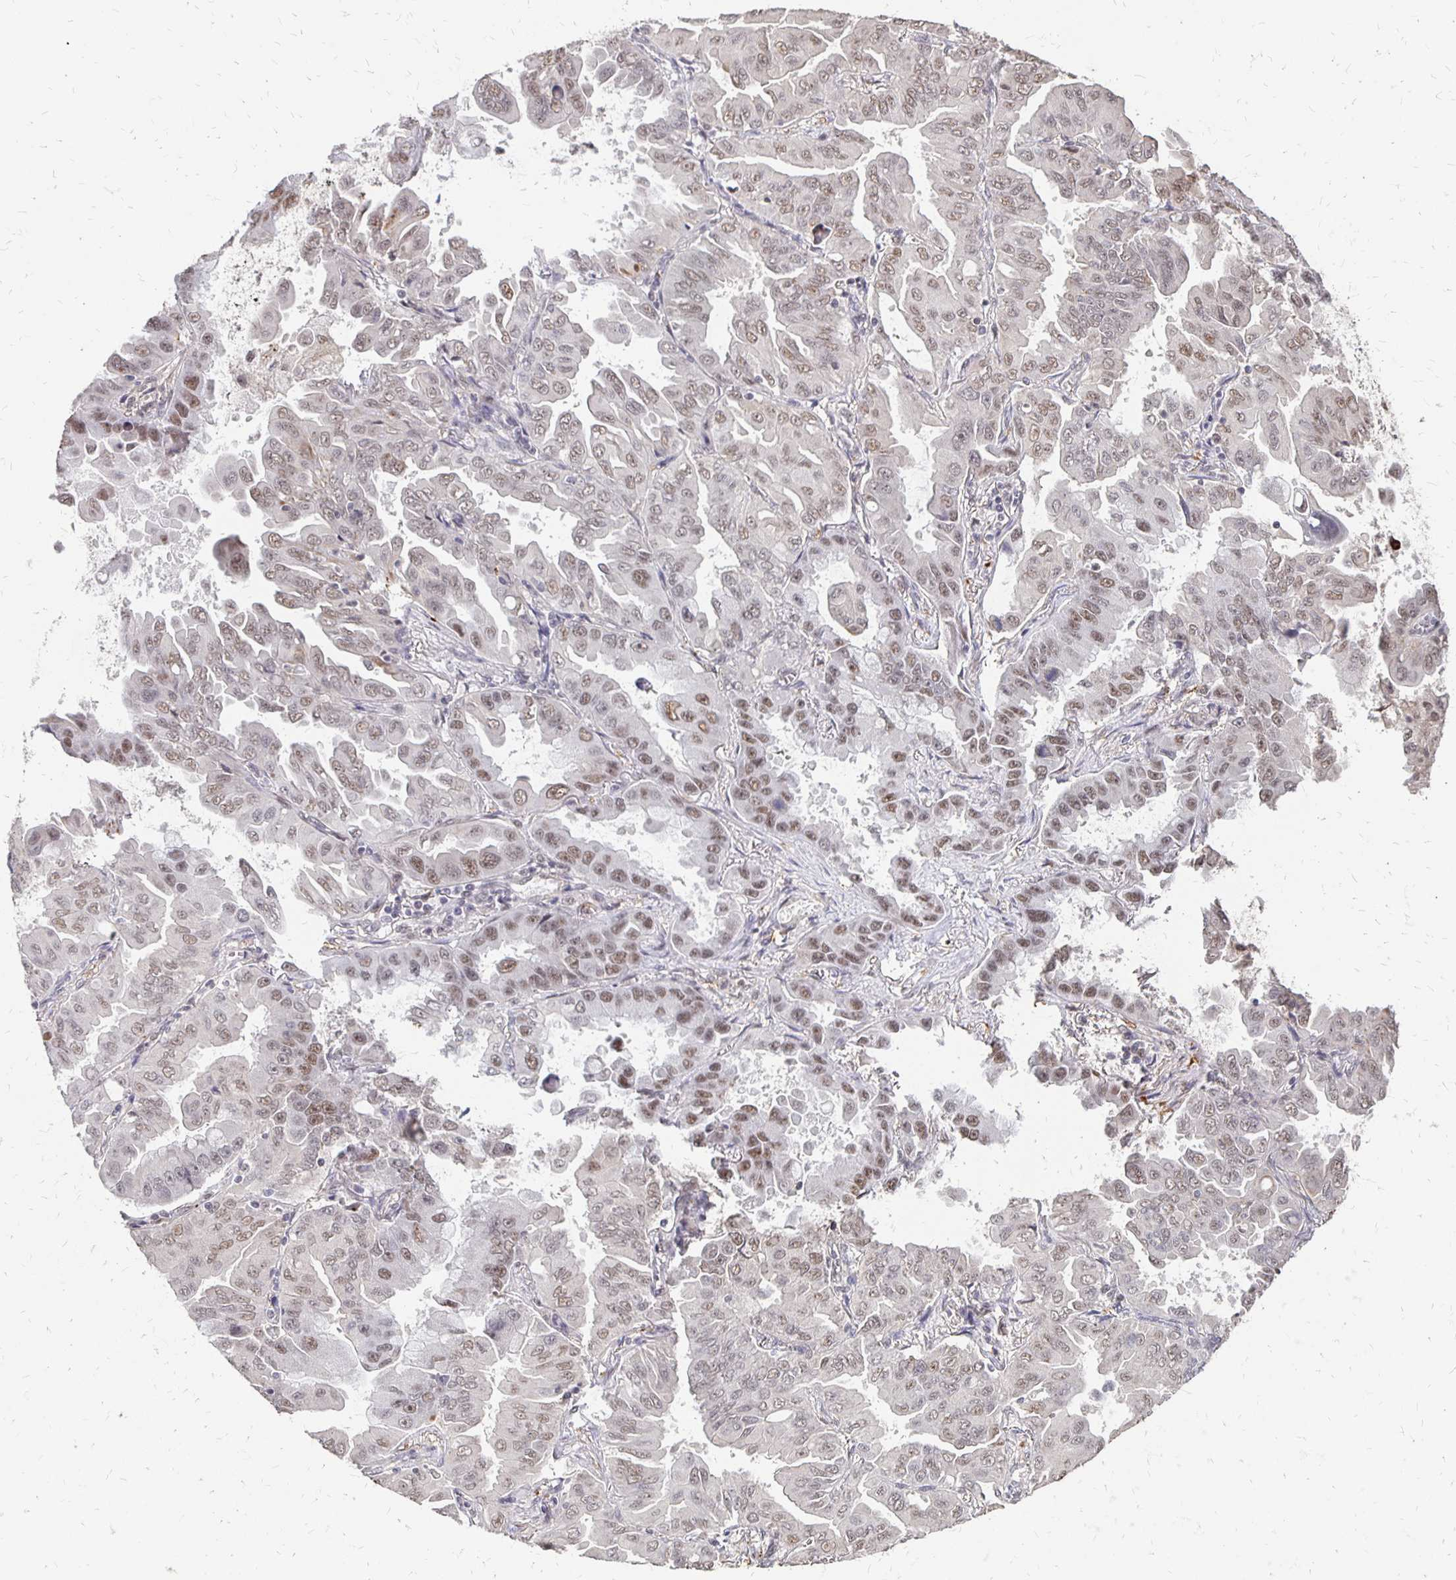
{"staining": {"intensity": "weak", "quantity": ">75%", "location": "nuclear"}, "tissue": "lung cancer", "cell_type": "Tumor cells", "image_type": "cancer", "snomed": [{"axis": "morphology", "description": "Adenocarcinoma, NOS"}, {"axis": "topography", "description": "Lung"}], "caption": "IHC of human lung adenocarcinoma demonstrates low levels of weak nuclear expression in about >75% of tumor cells.", "gene": "CLASRP", "patient": {"sex": "male", "age": 64}}